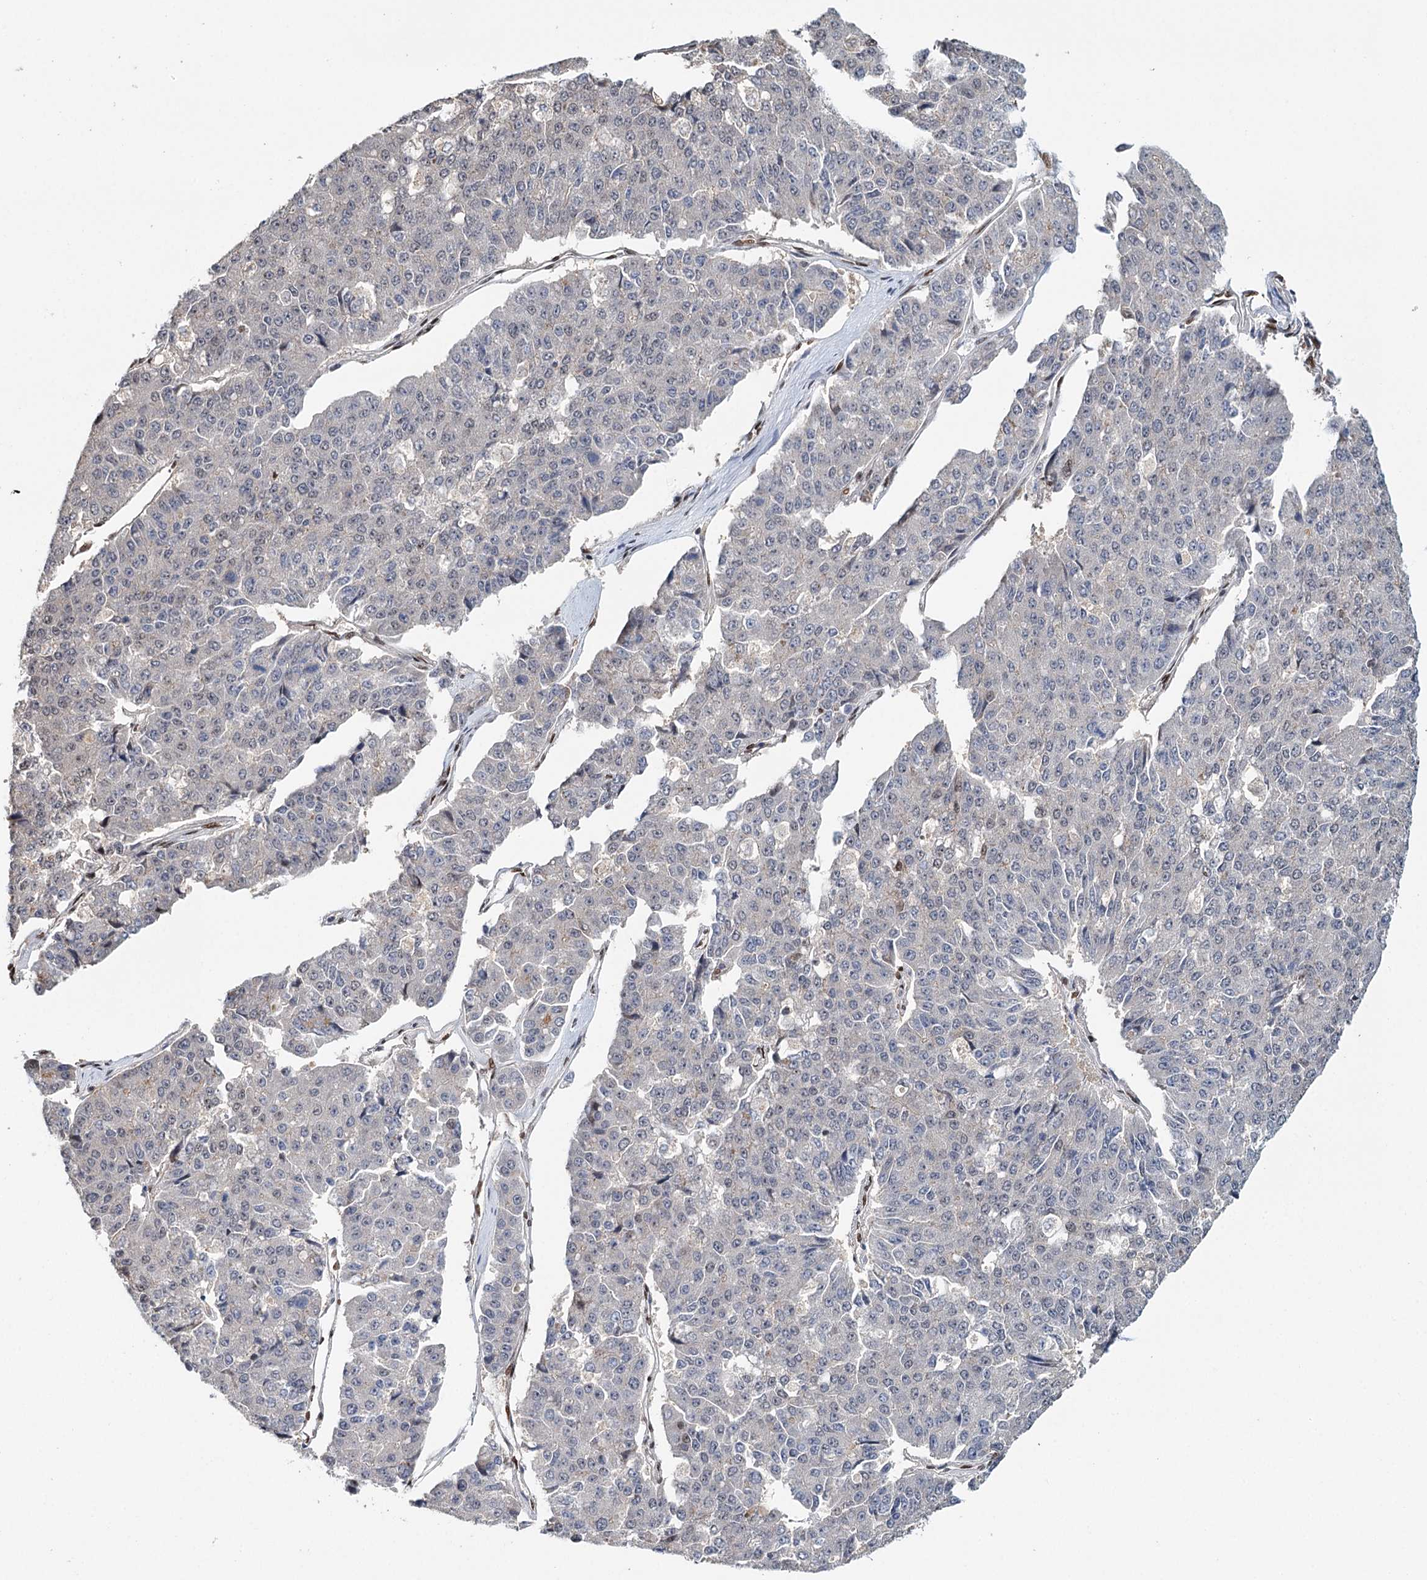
{"staining": {"intensity": "negative", "quantity": "none", "location": "none"}, "tissue": "pancreatic cancer", "cell_type": "Tumor cells", "image_type": "cancer", "snomed": [{"axis": "morphology", "description": "Adenocarcinoma, NOS"}, {"axis": "topography", "description": "Pancreas"}], "caption": "This image is of pancreatic cancer (adenocarcinoma) stained with IHC to label a protein in brown with the nuclei are counter-stained blue. There is no staining in tumor cells.", "gene": "RPS27A", "patient": {"sex": "male", "age": 50}}